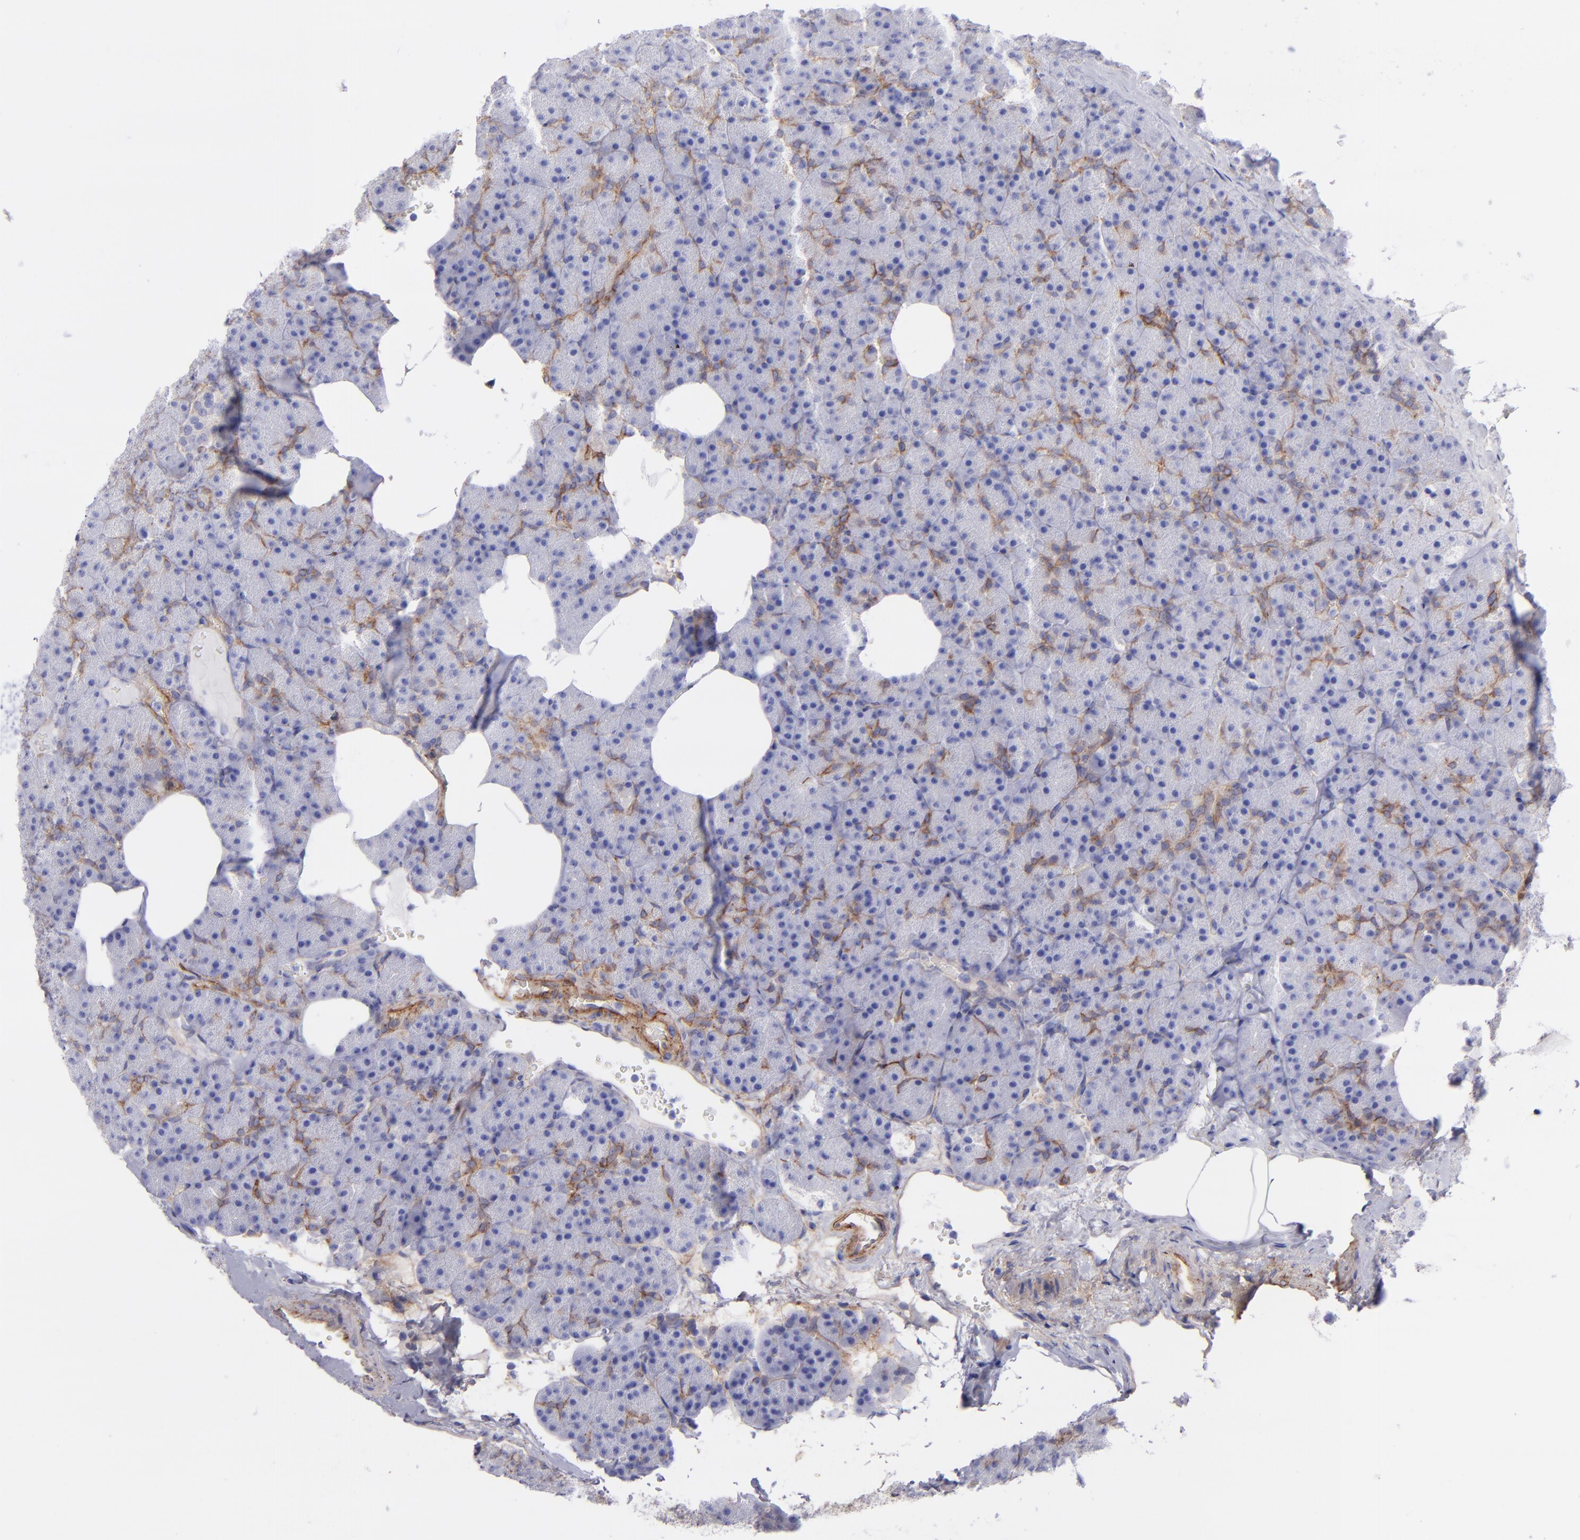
{"staining": {"intensity": "strong", "quantity": "<25%", "location": "cytoplasmic/membranous"}, "tissue": "pancreas", "cell_type": "Exocrine glandular cells", "image_type": "normal", "snomed": [{"axis": "morphology", "description": "Normal tissue, NOS"}, {"axis": "topography", "description": "Pancreas"}], "caption": "Pancreas stained with IHC demonstrates strong cytoplasmic/membranous expression in about <25% of exocrine glandular cells. The staining is performed using DAB brown chromogen to label protein expression. The nuclei are counter-stained blue using hematoxylin.", "gene": "ITGAV", "patient": {"sex": "female", "age": 35}}